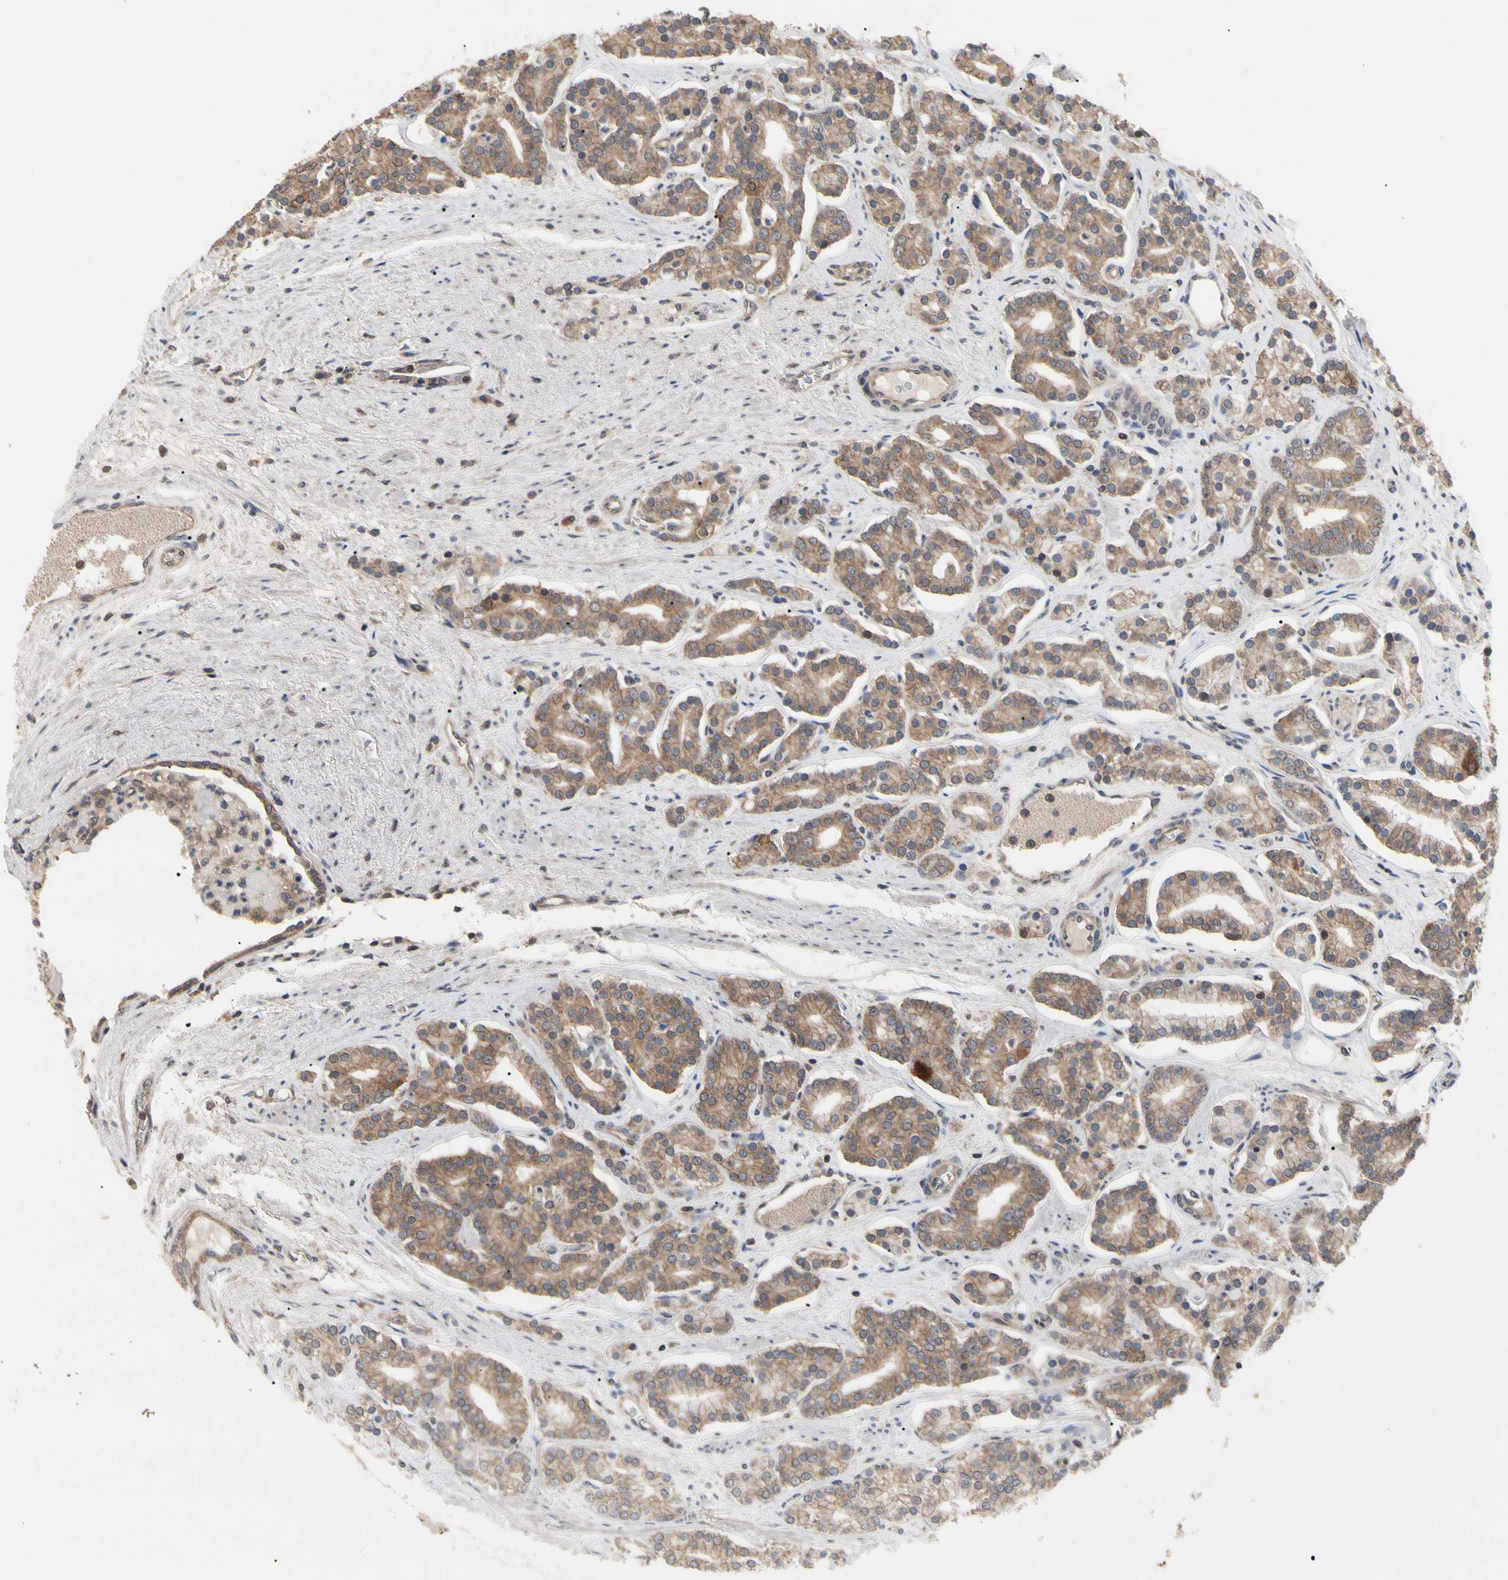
{"staining": {"intensity": "moderate", "quantity": ">75%", "location": "cytoplasmic/membranous"}, "tissue": "prostate cancer", "cell_type": "Tumor cells", "image_type": "cancer", "snomed": [{"axis": "morphology", "description": "Adenocarcinoma, Low grade"}, {"axis": "topography", "description": "Prostate"}], "caption": "Immunohistochemistry photomicrograph of human low-grade adenocarcinoma (prostate) stained for a protein (brown), which demonstrates medium levels of moderate cytoplasmic/membranous expression in approximately >75% of tumor cells.", "gene": "DPP8", "patient": {"sex": "male", "age": 63}}